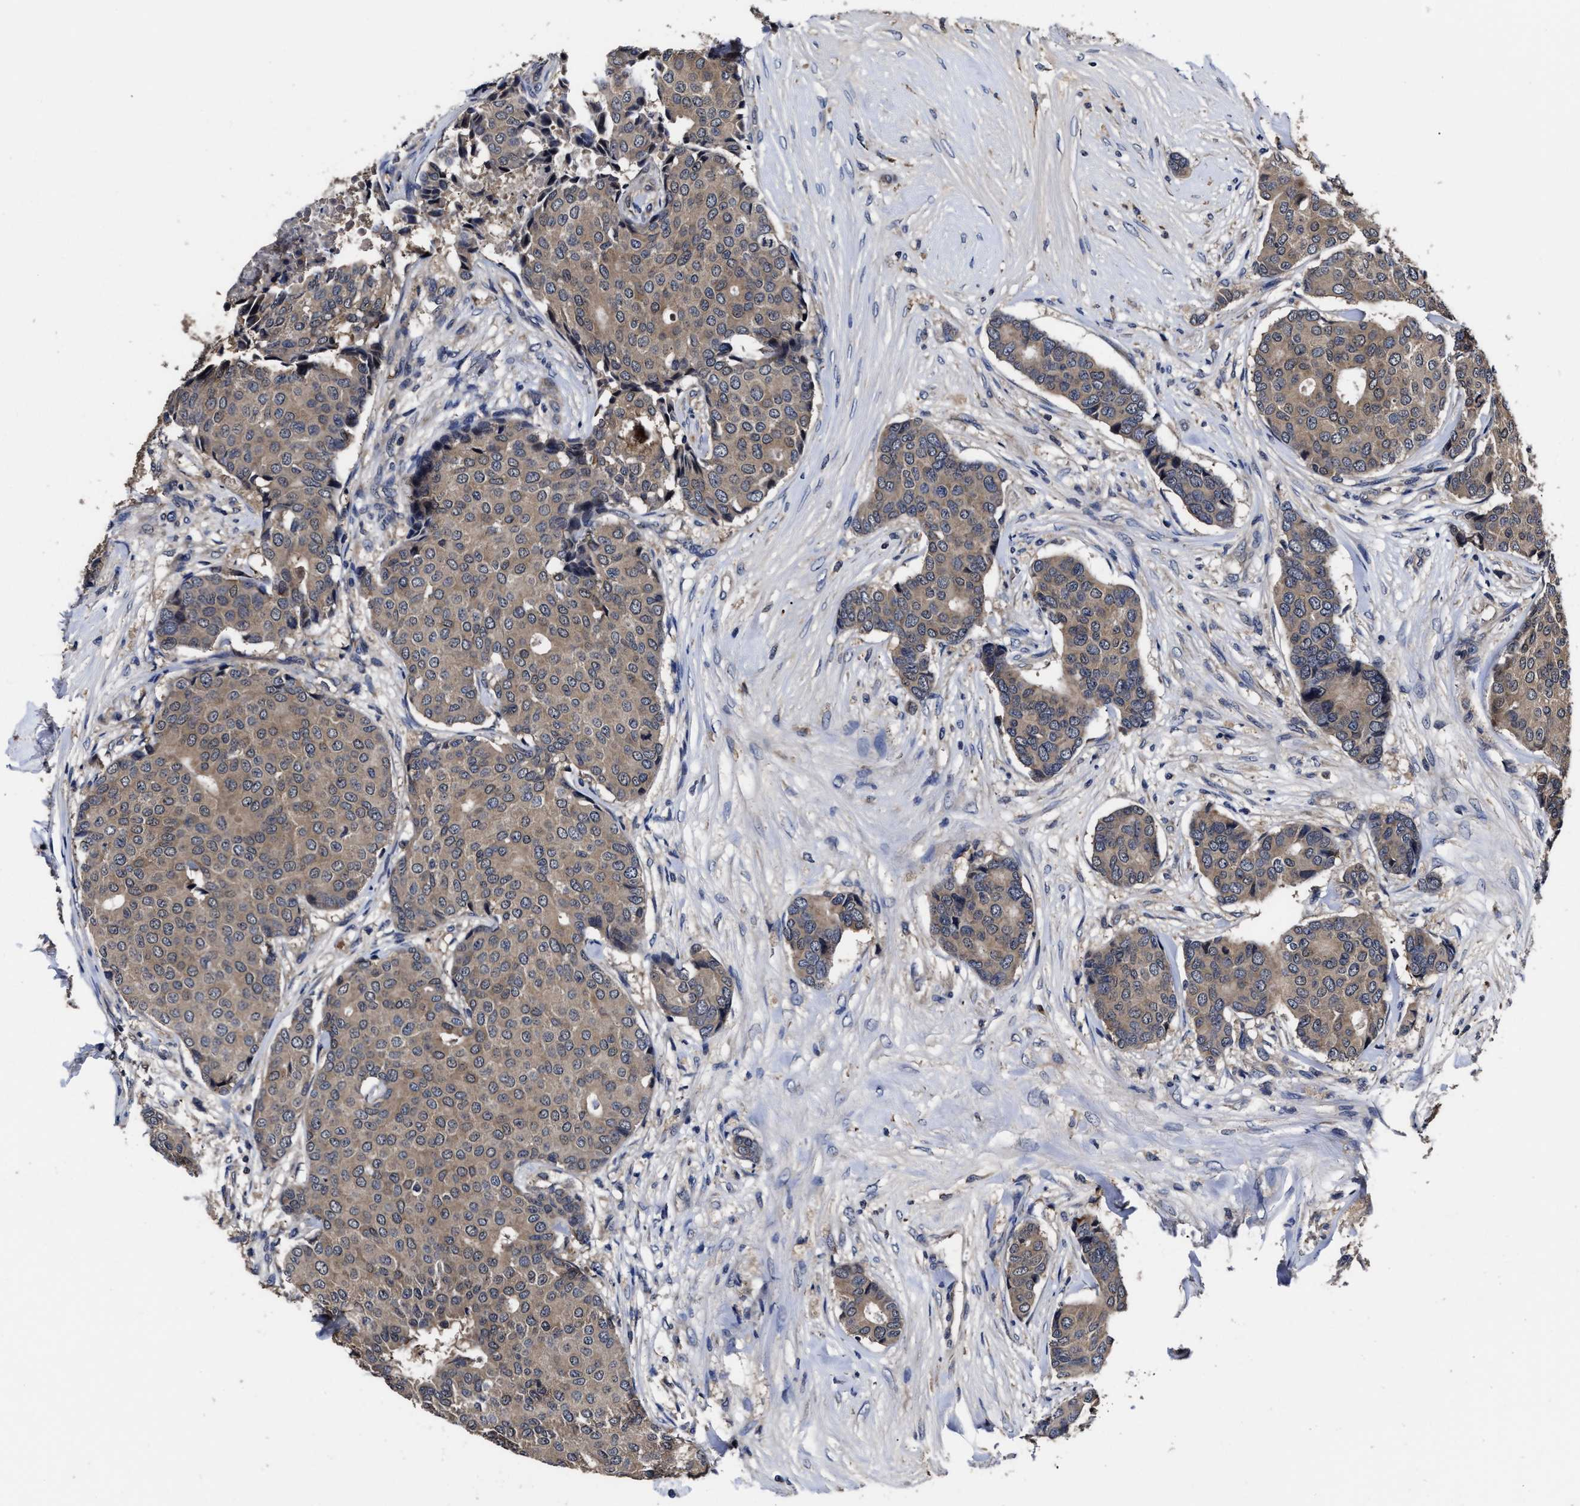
{"staining": {"intensity": "weak", "quantity": ">75%", "location": "cytoplasmic/membranous"}, "tissue": "breast cancer", "cell_type": "Tumor cells", "image_type": "cancer", "snomed": [{"axis": "morphology", "description": "Duct carcinoma"}, {"axis": "topography", "description": "Breast"}], "caption": "Approximately >75% of tumor cells in breast cancer display weak cytoplasmic/membranous protein staining as visualized by brown immunohistochemical staining.", "gene": "SOCS5", "patient": {"sex": "female", "age": 75}}